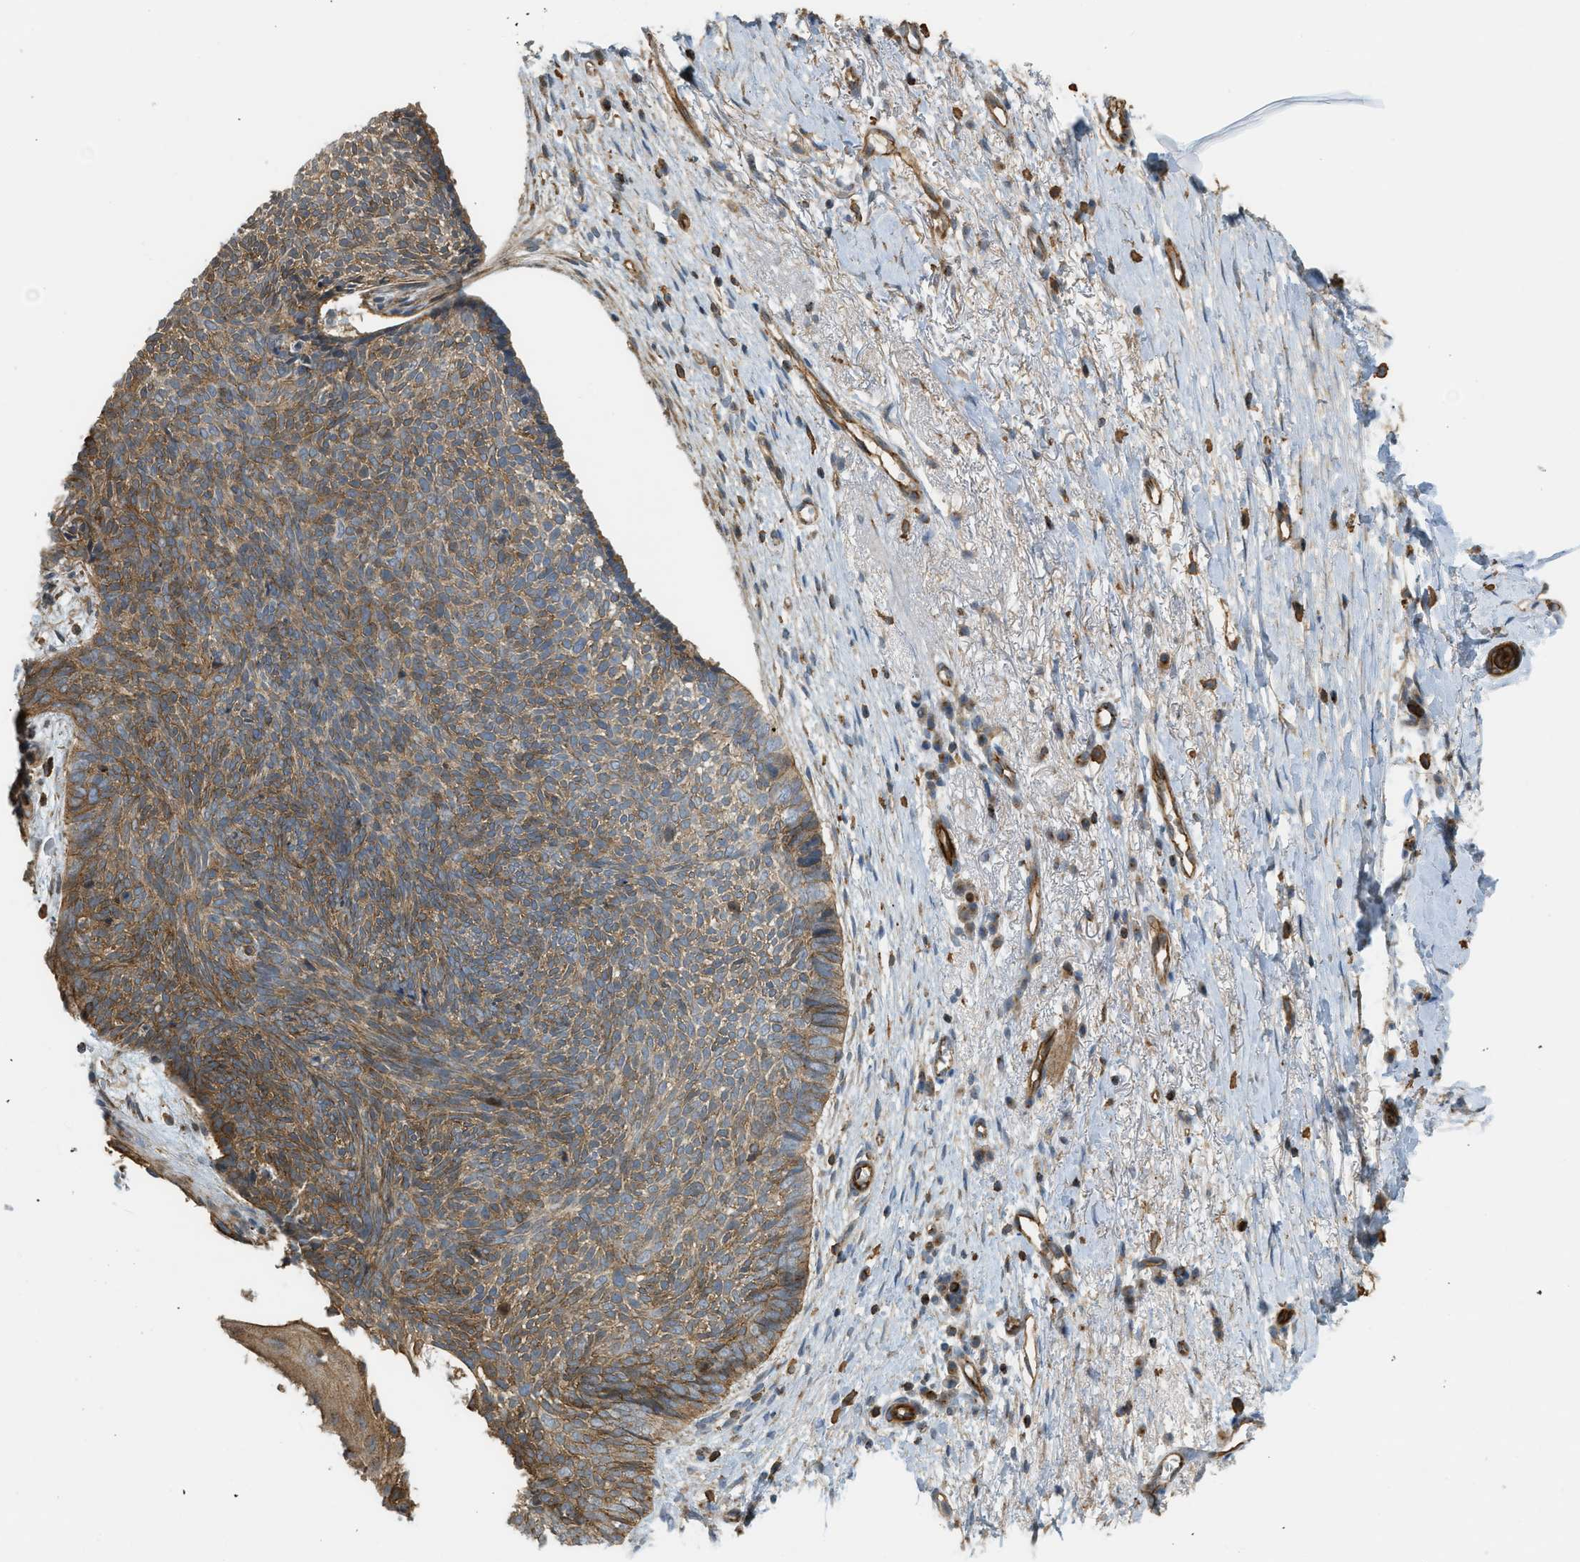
{"staining": {"intensity": "moderate", "quantity": ">75%", "location": "cytoplasmic/membranous"}, "tissue": "skin cancer", "cell_type": "Tumor cells", "image_type": "cancer", "snomed": [{"axis": "morphology", "description": "Basal cell carcinoma"}, {"axis": "topography", "description": "Skin"}], "caption": "Moderate cytoplasmic/membranous protein staining is identified in approximately >75% of tumor cells in skin cancer.", "gene": "KIAA1671", "patient": {"sex": "female", "age": 84}}